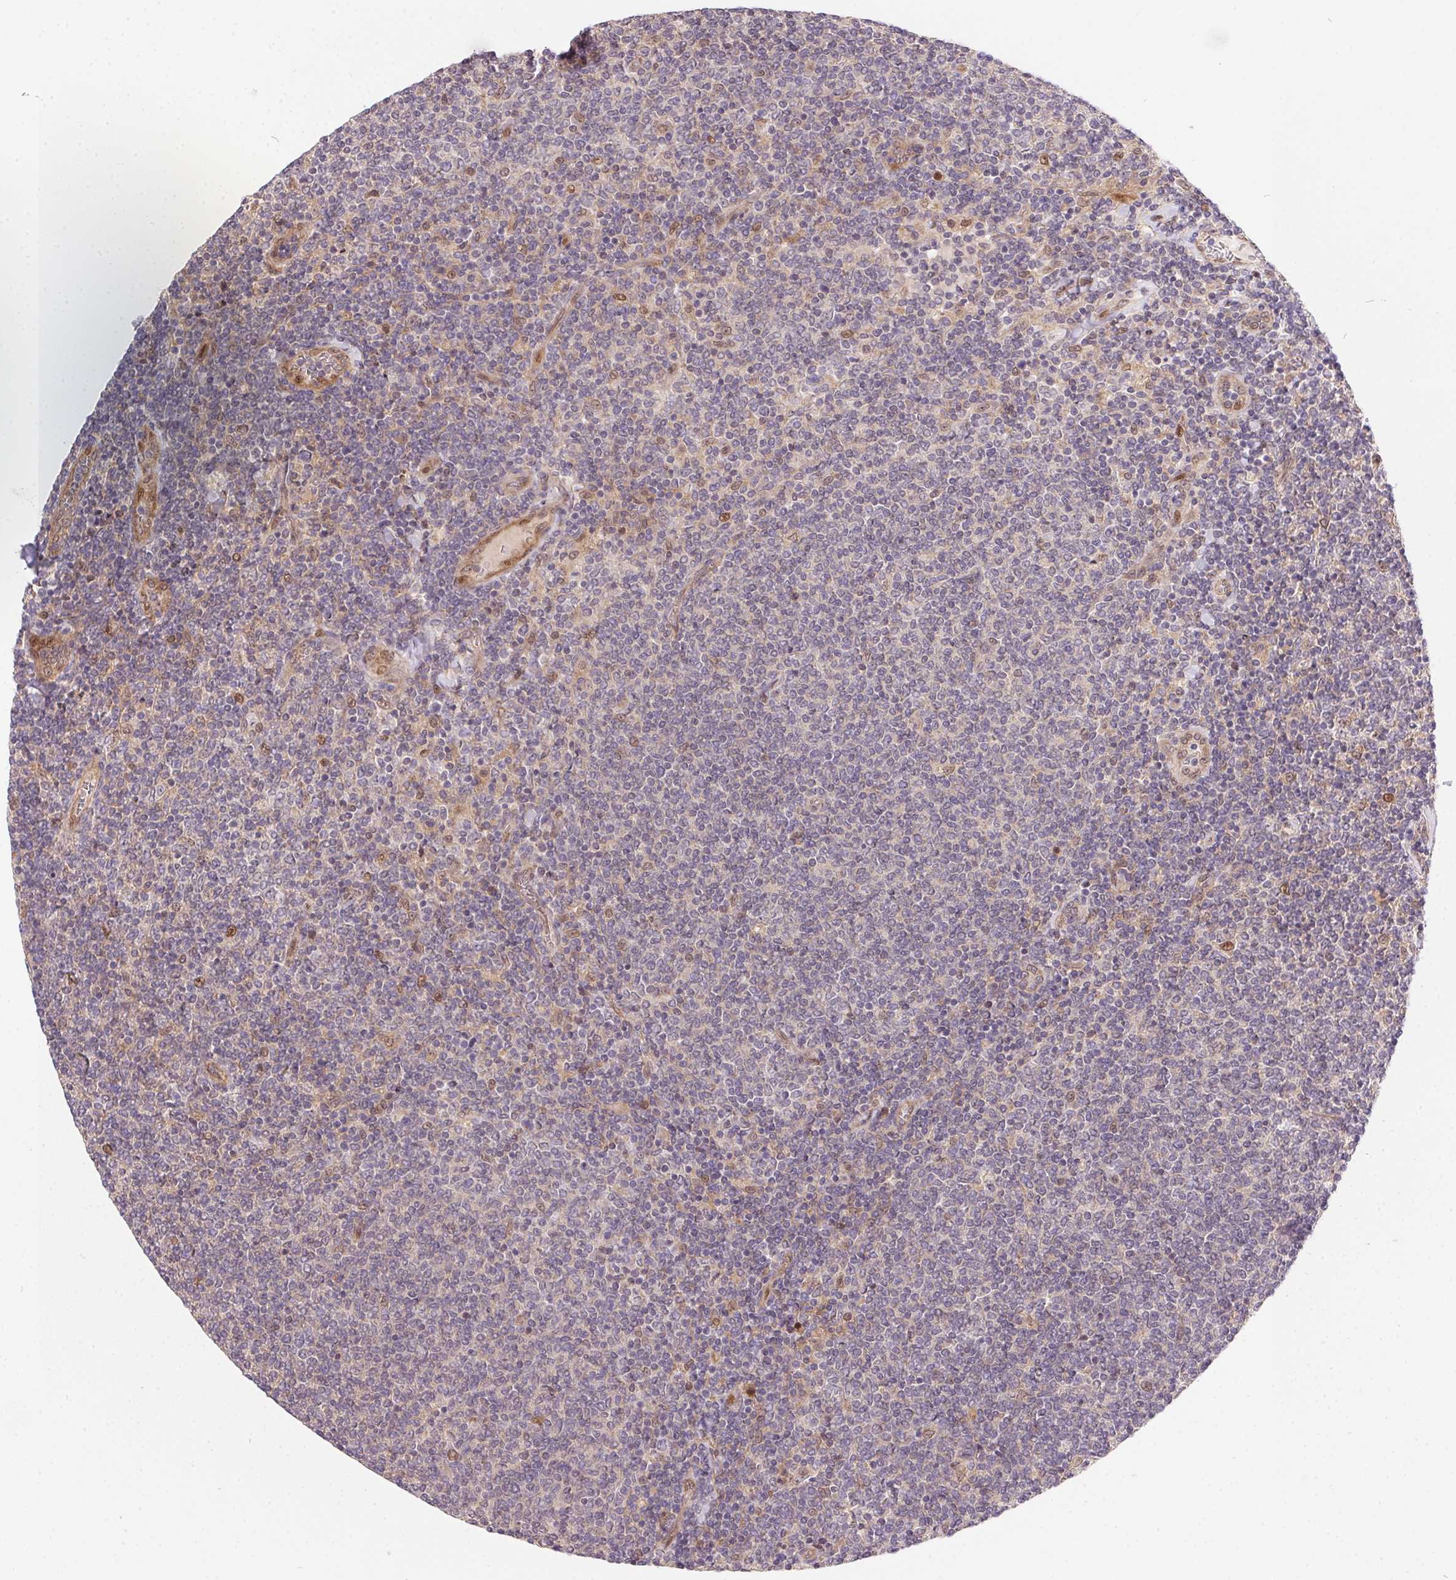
{"staining": {"intensity": "negative", "quantity": "none", "location": "none"}, "tissue": "lymphoma", "cell_type": "Tumor cells", "image_type": "cancer", "snomed": [{"axis": "morphology", "description": "Malignant lymphoma, non-Hodgkin's type, Low grade"}, {"axis": "topography", "description": "Lymph node"}], "caption": "Tumor cells show no significant positivity in lymphoma.", "gene": "NUDT16", "patient": {"sex": "male", "age": 52}}